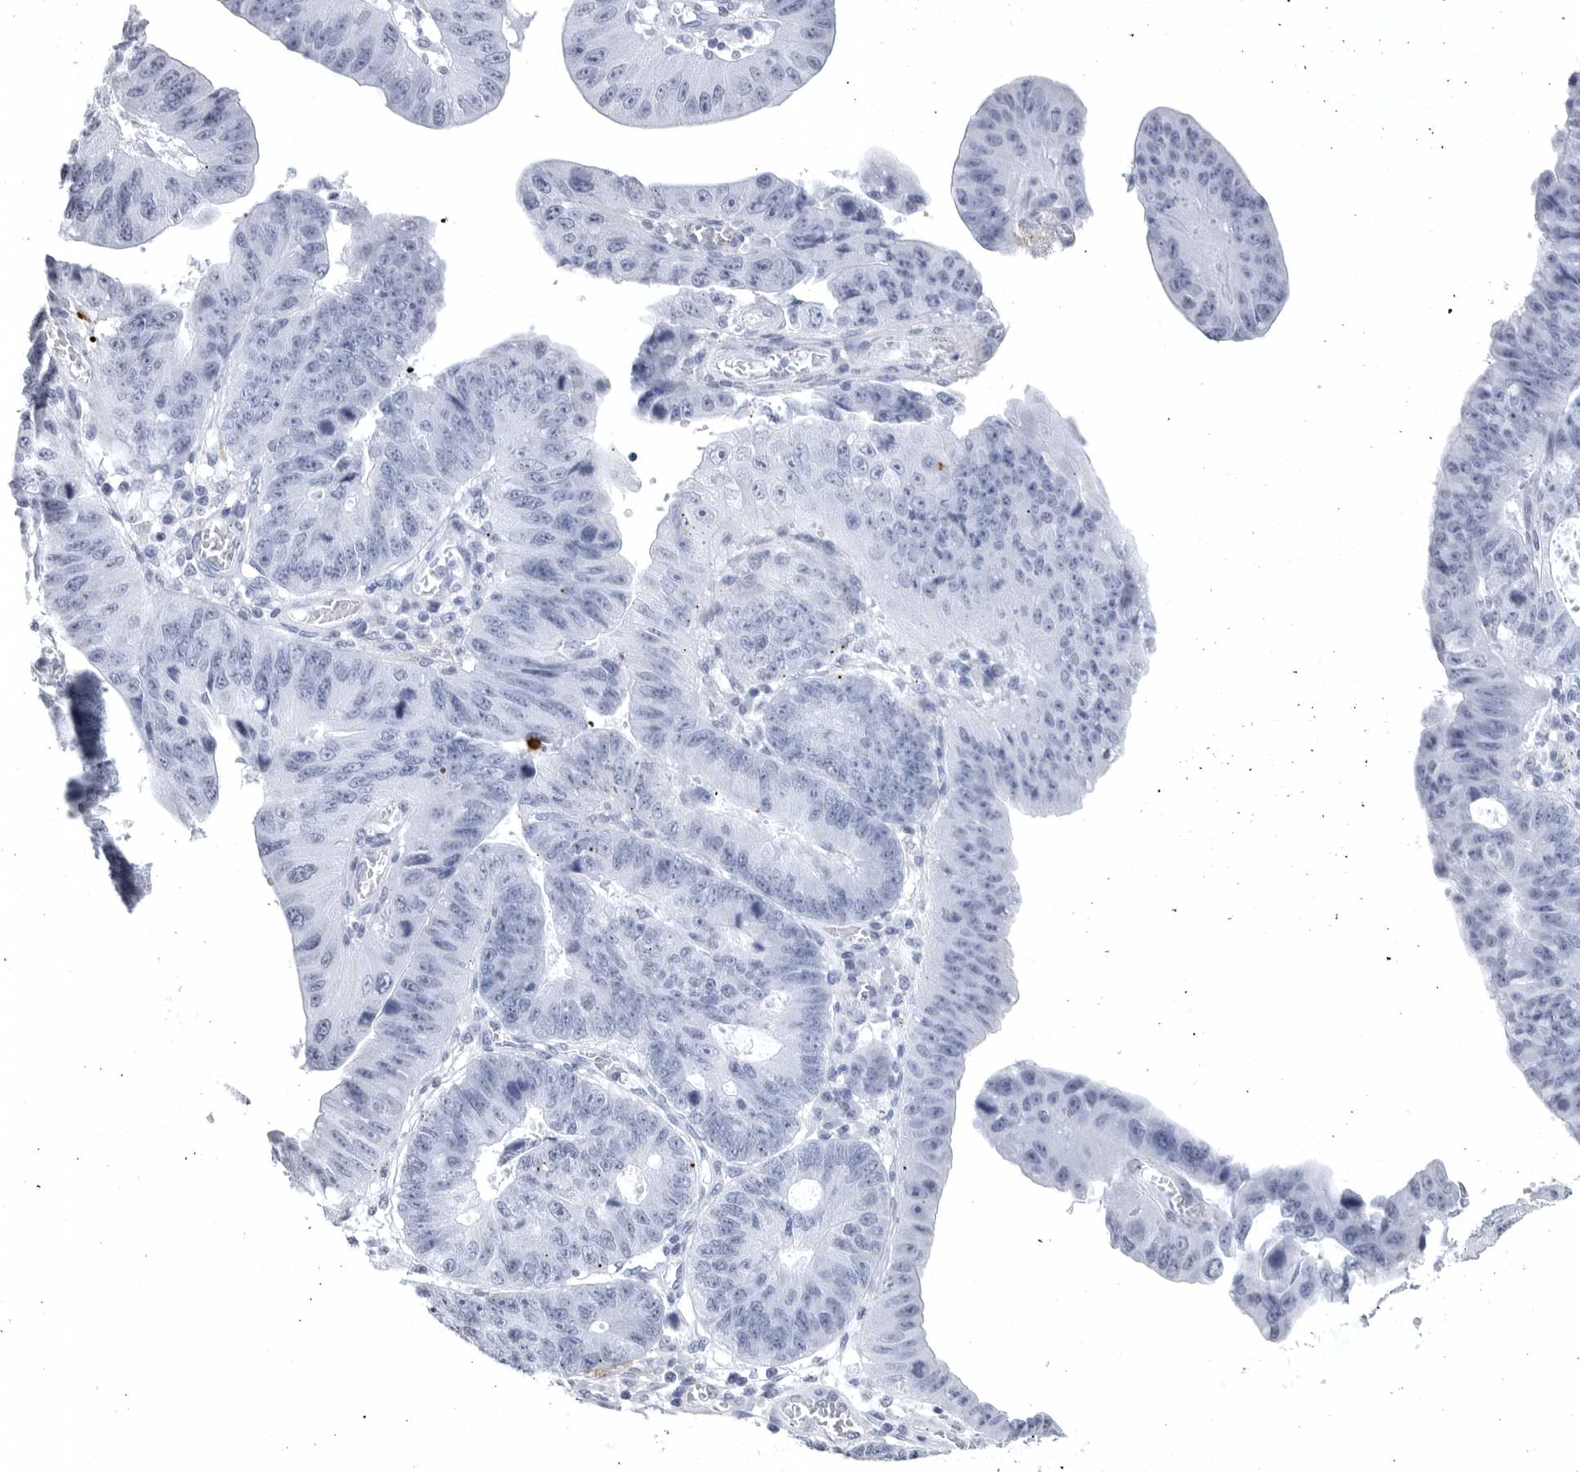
{"staining": {"intensity": "negative", "quantity": "none", "location": "none"}, "tissue": "stomach cancer", "cell_type": "Tumor cells", "image_type": "cancer", "snomed": [{"axis": "morphology", "description": "Adenocarcinoma, NOS"}, {"axis": "topography", "description": "Stomach"}], "caption": "Tumor cells show no significant expression in stomach cancer (adenocarcinoma). (DAB (3,3'-diaminobenzidine) IHC visualized using brightfield microscopy, high magnification).", "gene": "COL26A1", "patient": {"sex": "male", "age": 59}}